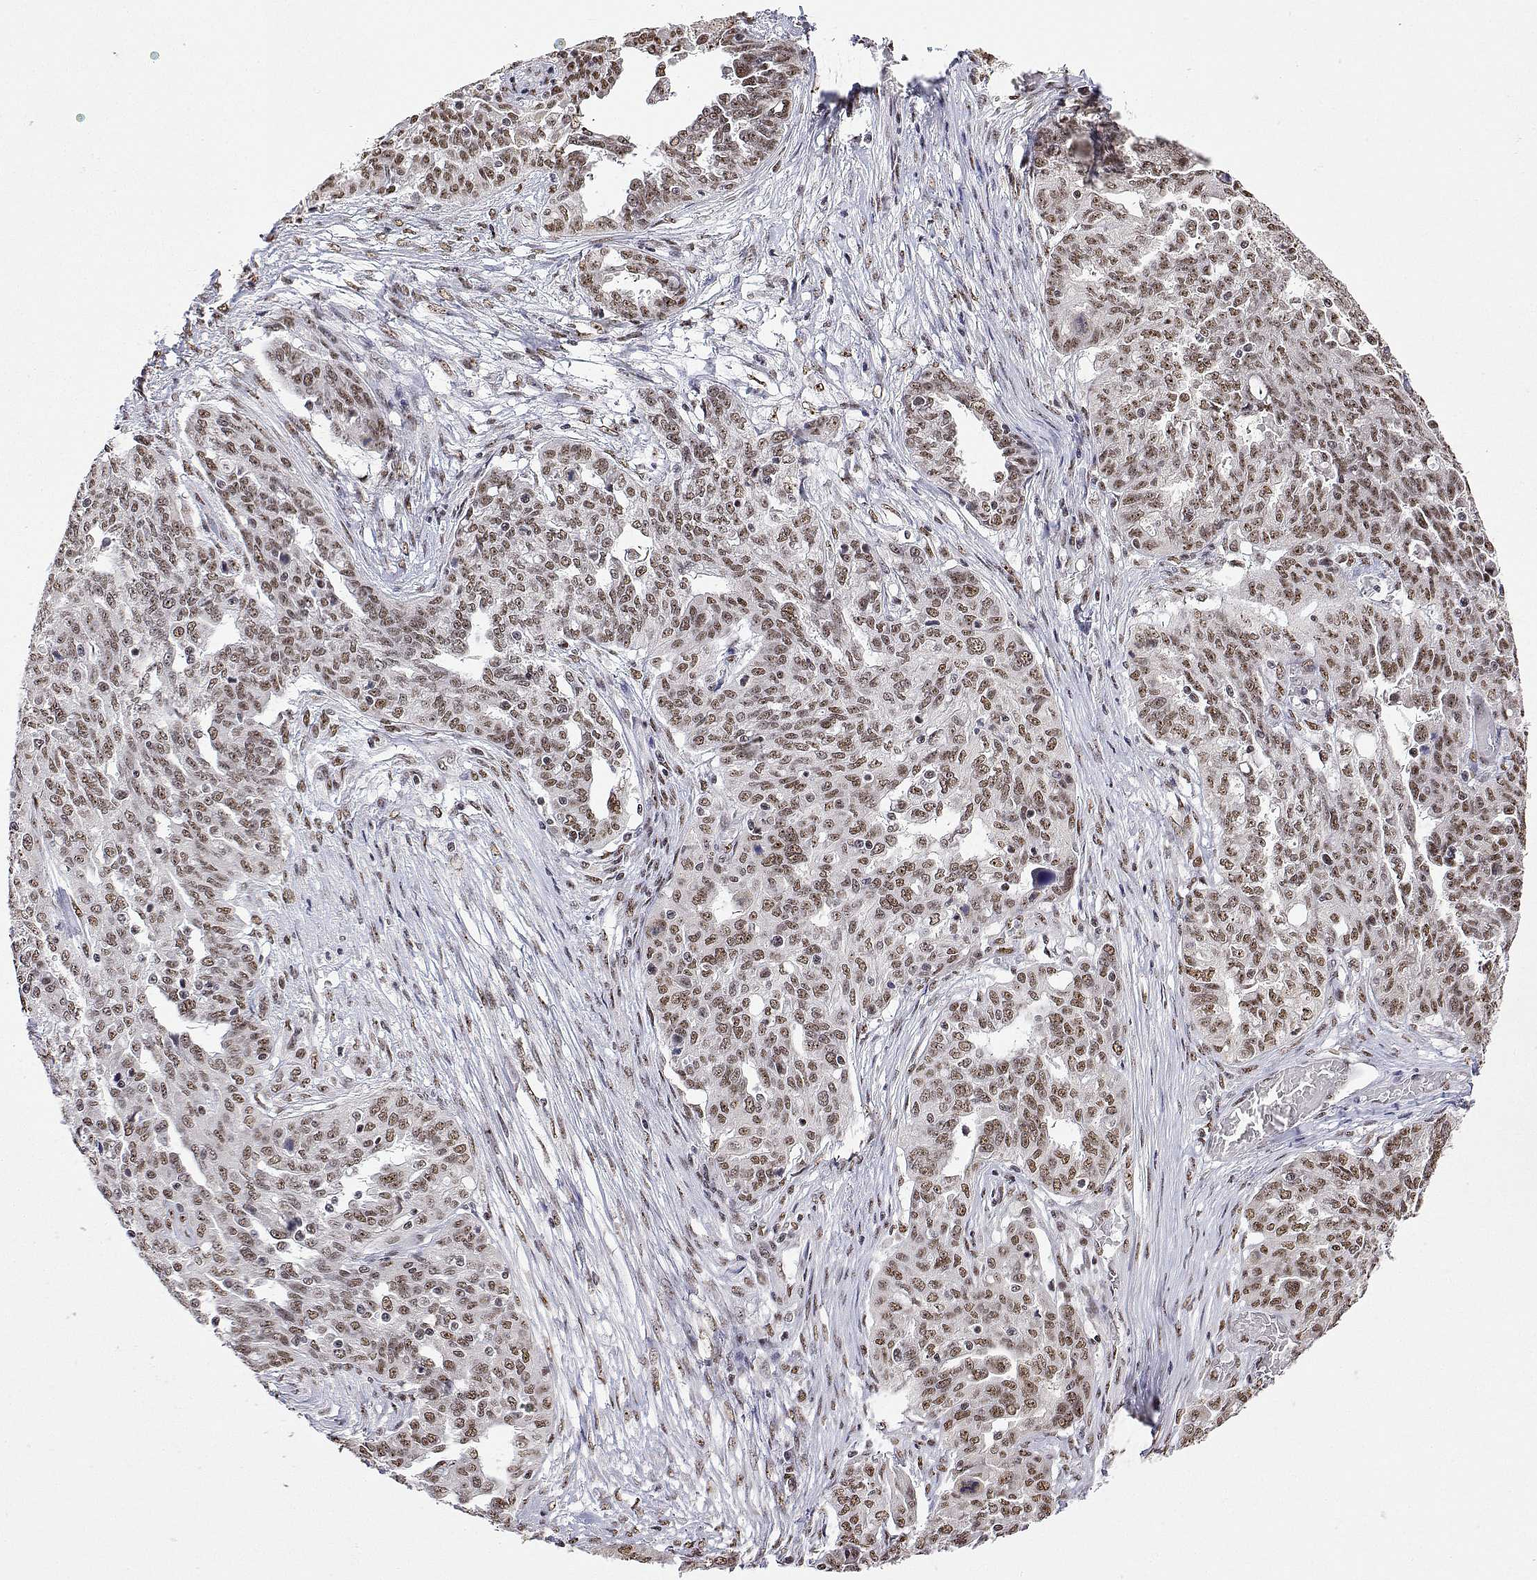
{"staining": {"intensity": "moderate", "quantity": ">75%", "location": "nuclear"}, "tissue": "ovarian cancer", "cell_type": "Tumor cells", "image_type": "cancer", "snomed": [{"axis": "morphology", "description": "Cystadenocarcinoma, serous, NOS"}, {"axis": "topography", "description": "Ovary"}], "caption": "Tumor cells display medium levels of moderate nuclear positivity in about >75% of cells in serous cystadenocarcinoma (ovarian).", "gene": "ADAR", "patient": {"sex": "female", "age": 67}}